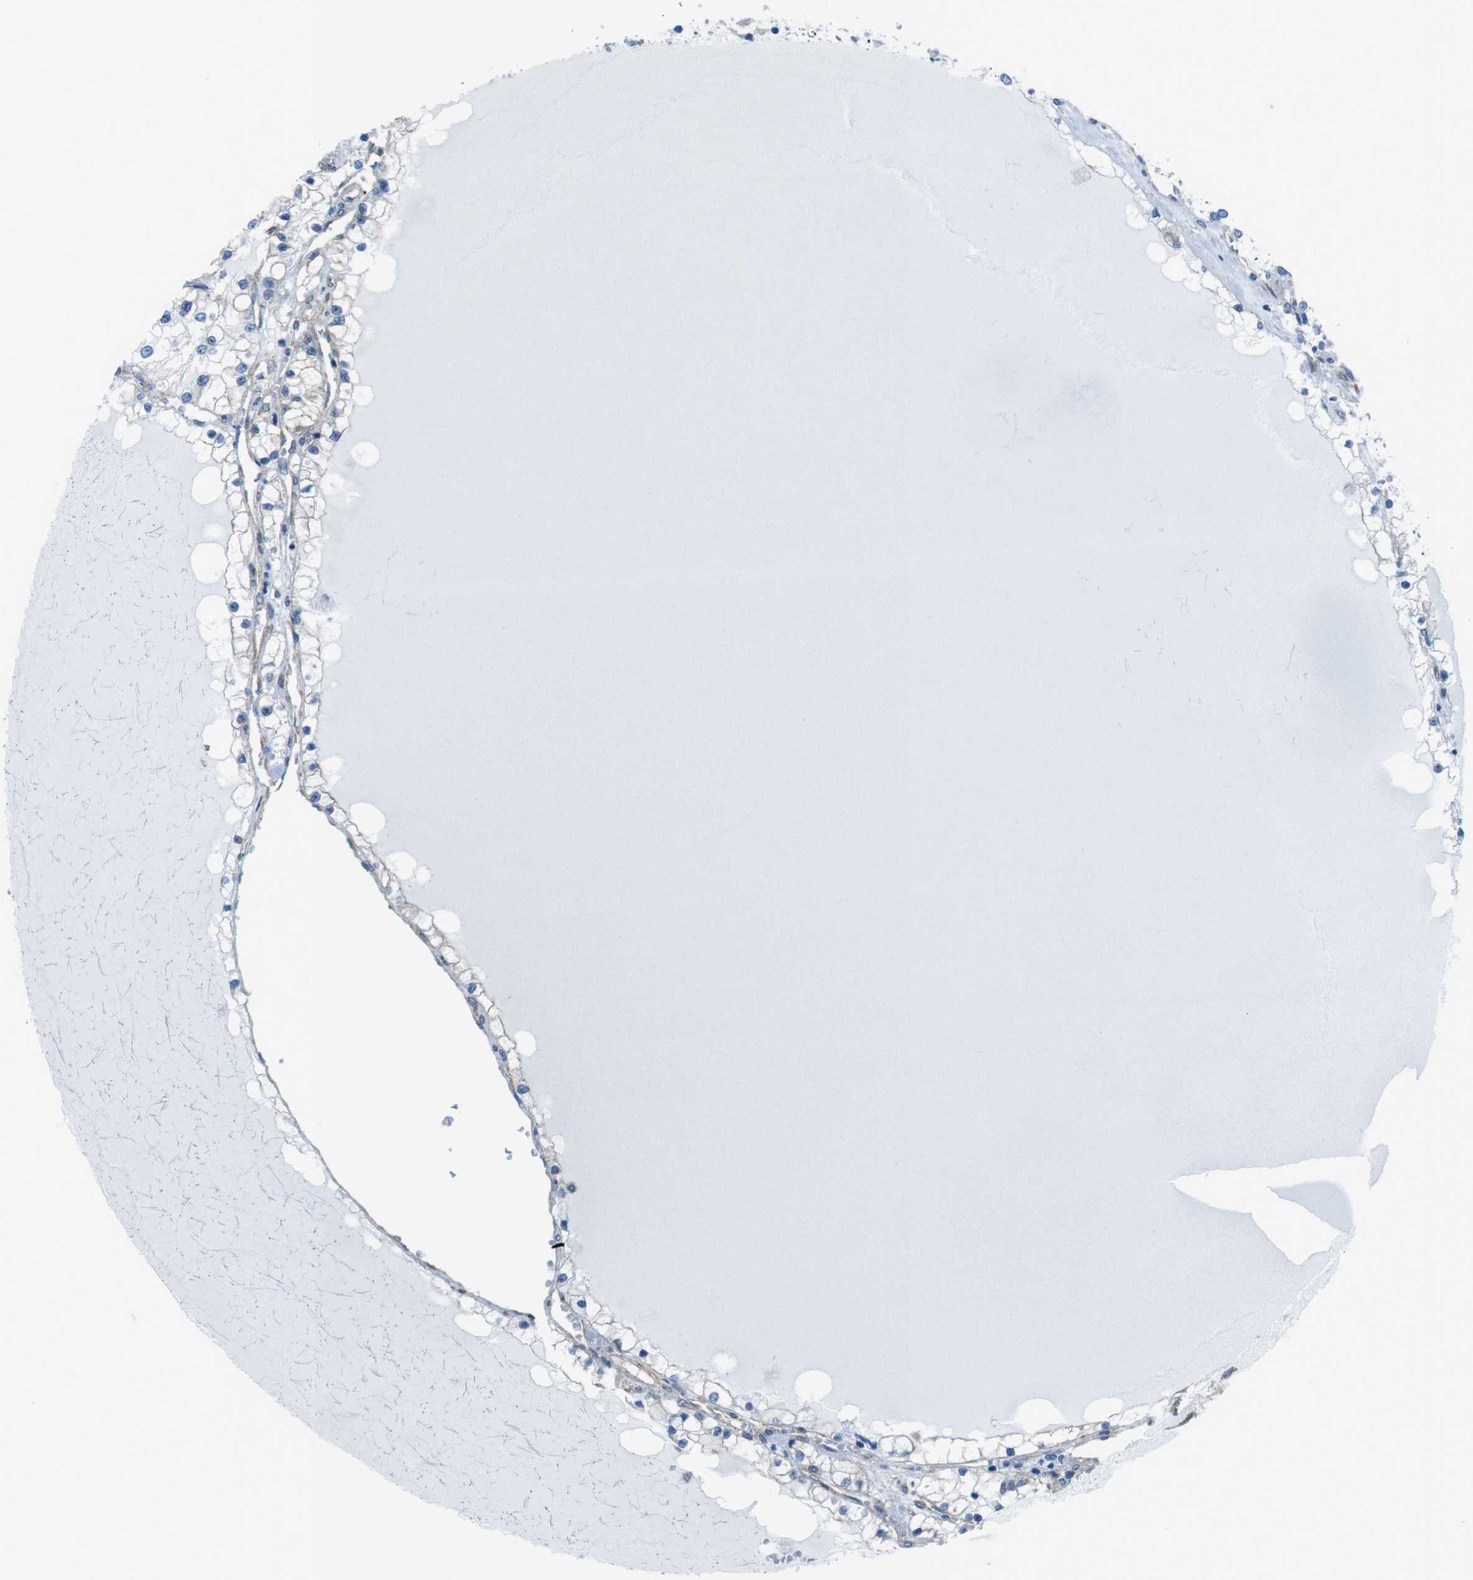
{"staining": {"intensity": "negative", "quantity": "none", "location": "none"}, "tissue": "renal cancer", "cell_type": "Tumor cells", "image_type": "cancer", "snomed": [{"axis": "morphology", "description": "Adenocarcinoma, NOS"}, {"axis": "topography", "description": "Kidney"}], "caption": "Photomicrograph shows no protein expression in tumor cells of renal cancer tissue.", "gene": "DIAPH2", "patient": {"sex": "male", "age": 68}}